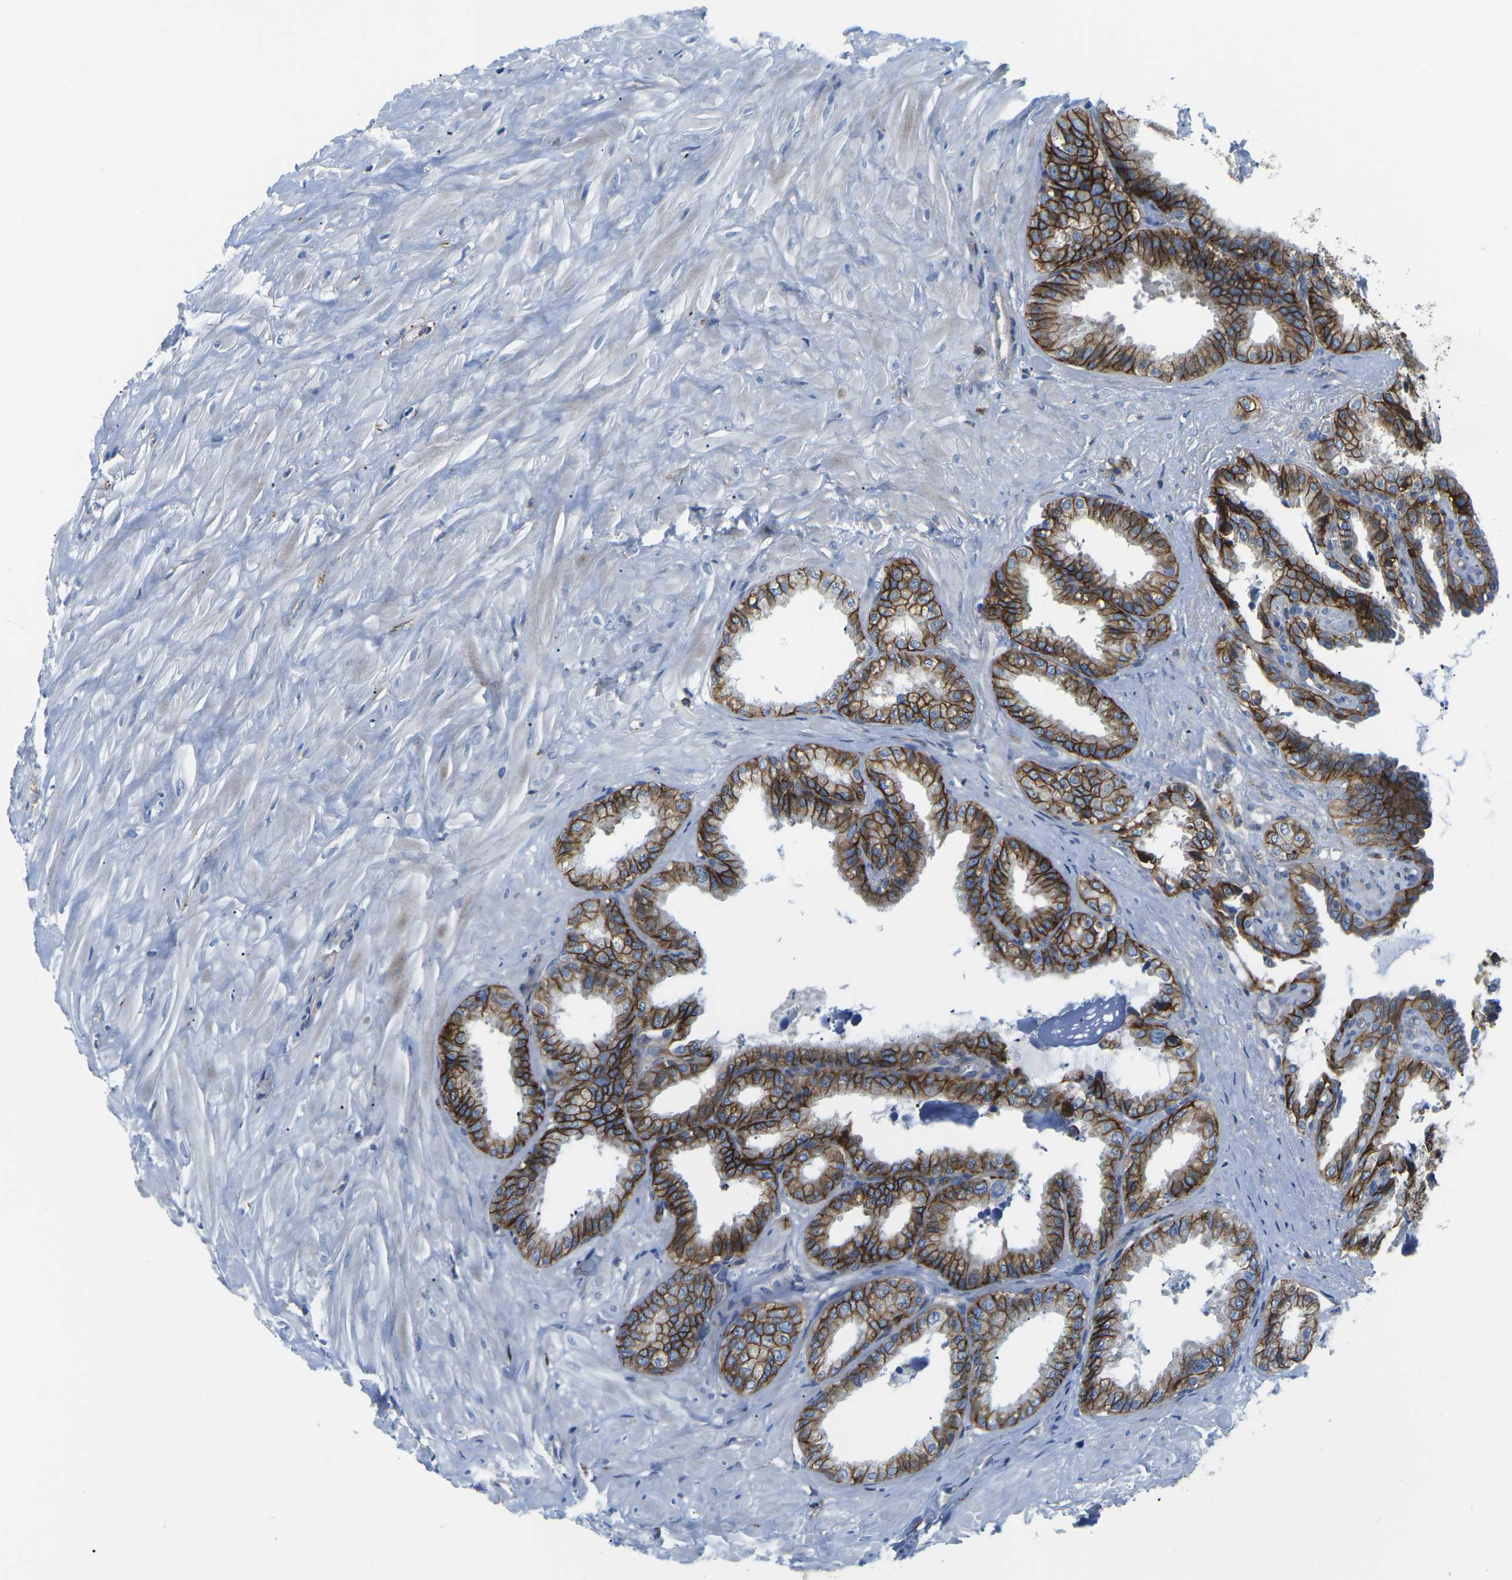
{"staining": {"intensity": "strong", "quantity": ">75%", "location": "cytoplasmic/membranous"}, "tissue": "seminal vesicle", "cell_type": "Glandular cells", "image_type": "normal", "snomed": [{"axis": "morphology", "description": "Normal tissue, NOS"}, {"axis": "topography", "description": "Seminal veicle"}], "caption": "Normal seminal vesicle shows strong cytoplasmic/membranous staining in approximately >75% of glandular cells, visualized by immunohistochemistry.", "gene": "DLG1", "patient": {"sex": "male", "age": 64}}